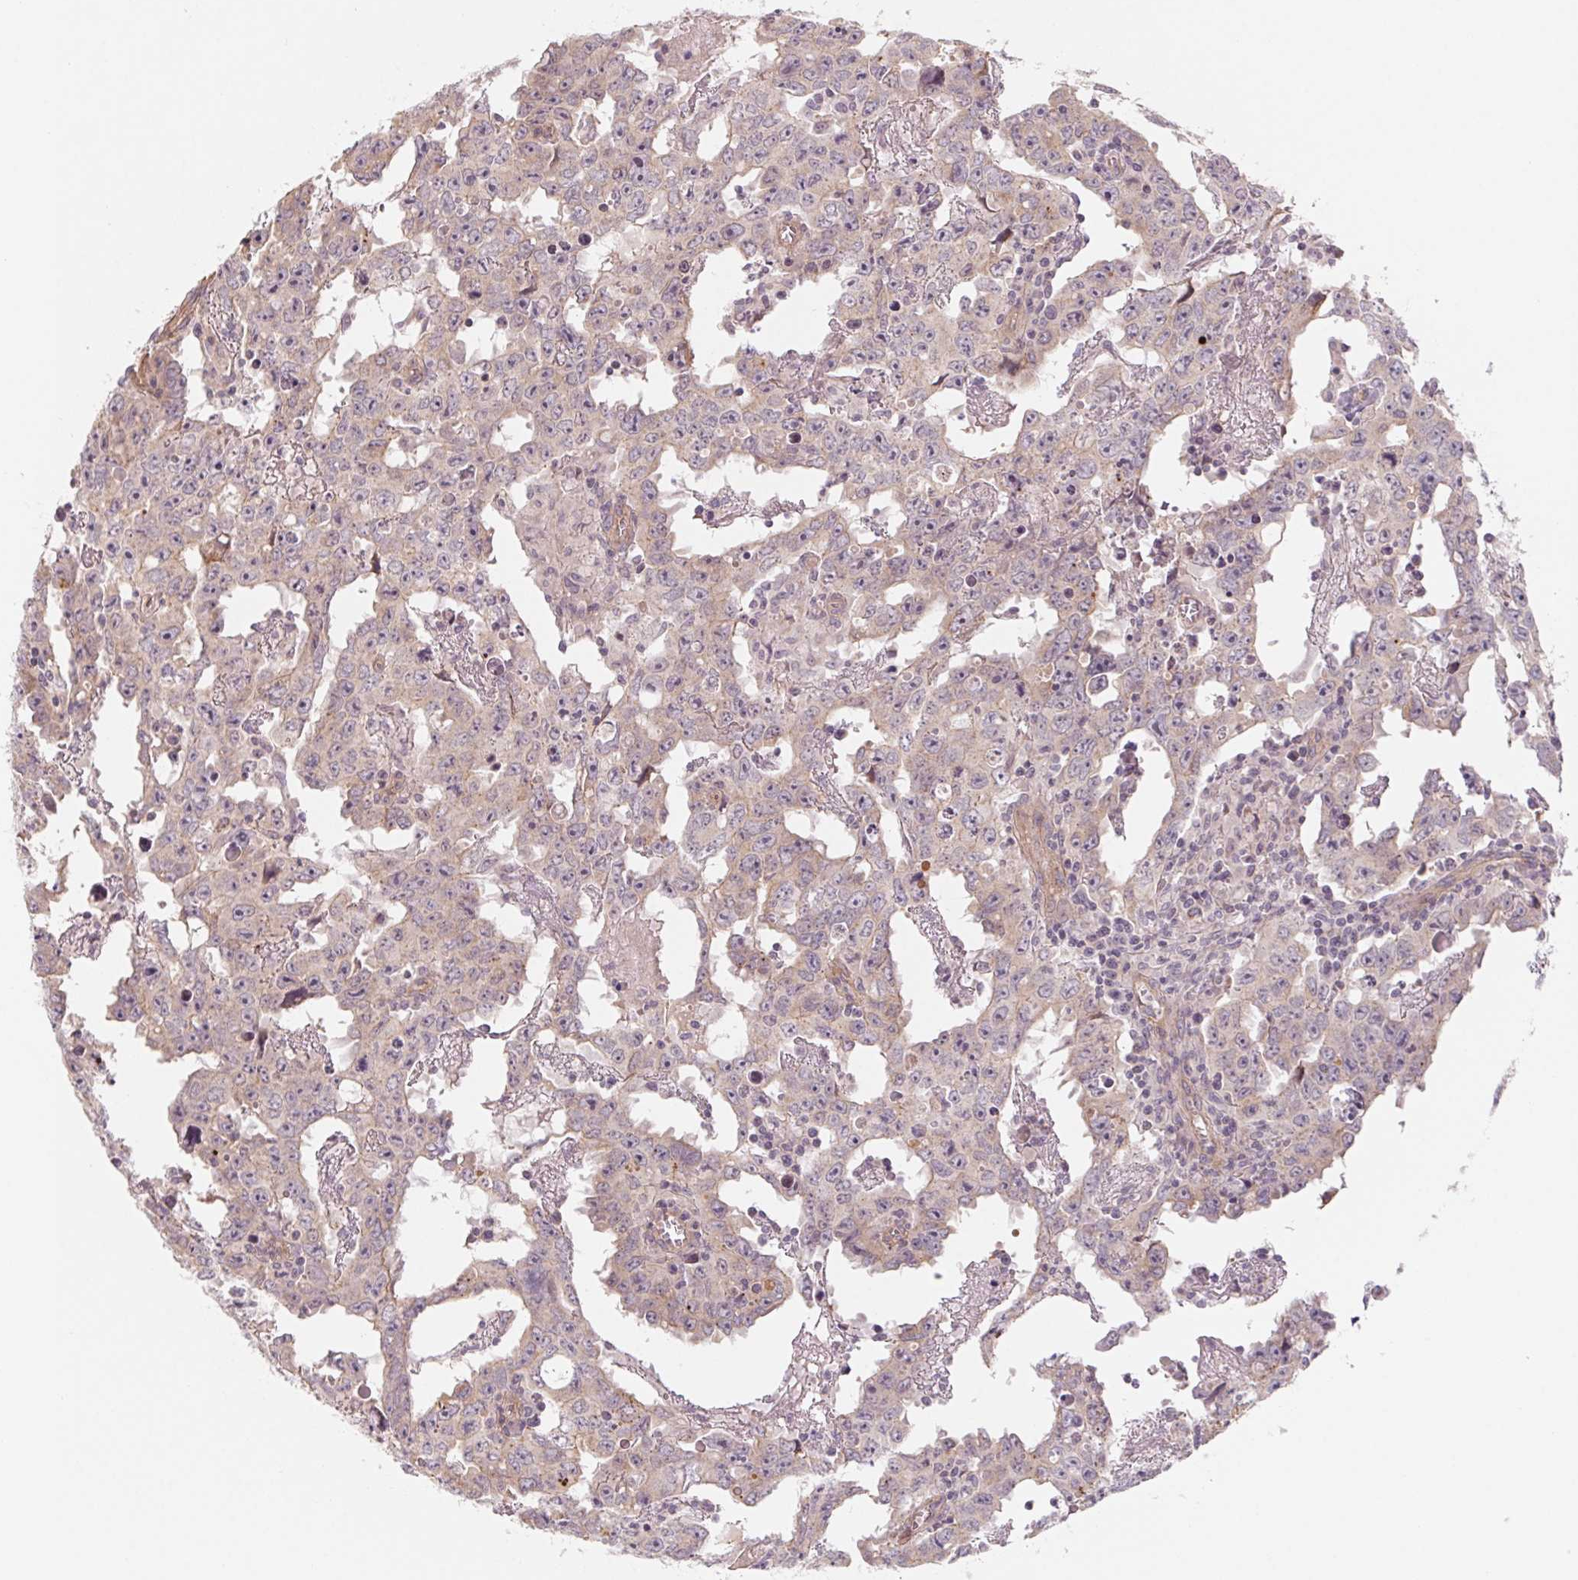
{"staining": {"intensity": "weak", "quantity": "25%-75%", "location": "cytoplasmic/membranous"}, "tissue": "testis cancer", "cell_type": "Tumor cells", "image_type": "cancer", "snomed": [{"axis": "morphology", "description": "Carcinoma, Embryonal, NOS"}, {"axis": "topography", "description": "Testis"}], "caption": "Protein analysis of testis cancer (embryonal carcinoma) tissue displays weak cytoplasmic/membranous positivity in approximately 25%-75% of tumor cells.", "gene": "CCDC112", "patient": {"sex": "male", "age": 22}}